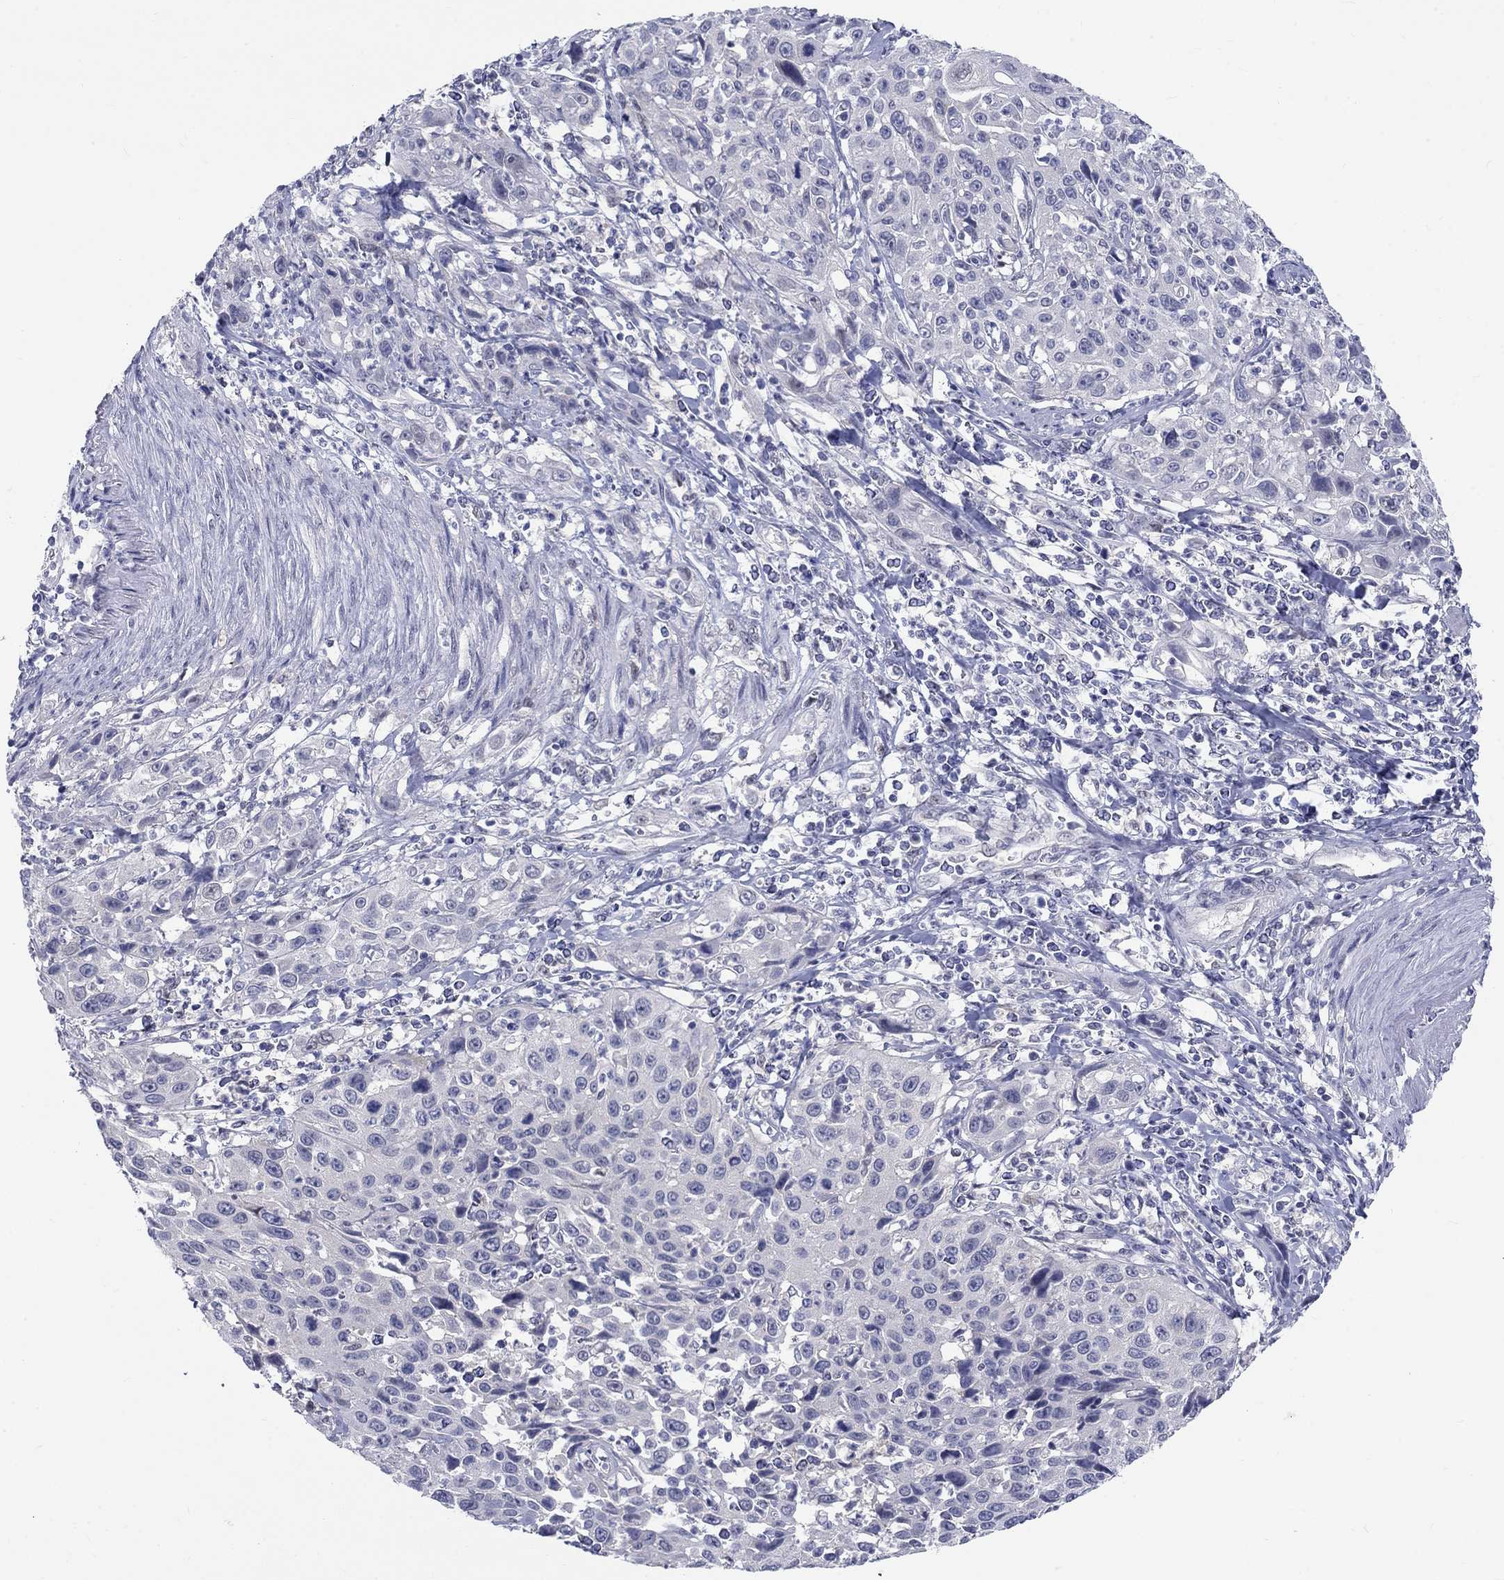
{"staining": {"intensity": "negative", "quantity": "none", "location": "none"}, "tissue": "cervical cancer", "cell_type": "Tumor cells", "image_type": "cancer", "snomed": [{"axis": "morphology", "description": "Squamous cell carcinoma, NOS"}, {"axis": "topography", "description": "Cervix"}], "caption": "Immunohistochemical staining of cervical cancer (squamous cell carcinoma) reveals no significant staining in tumor cells. Brightfield microscopy of IHC stained with DAB (brown) and hematoxylin (blue), captured at high magnification.", "gene": "EGFLAM", "patient": {"sex": "female", "age": 26}}